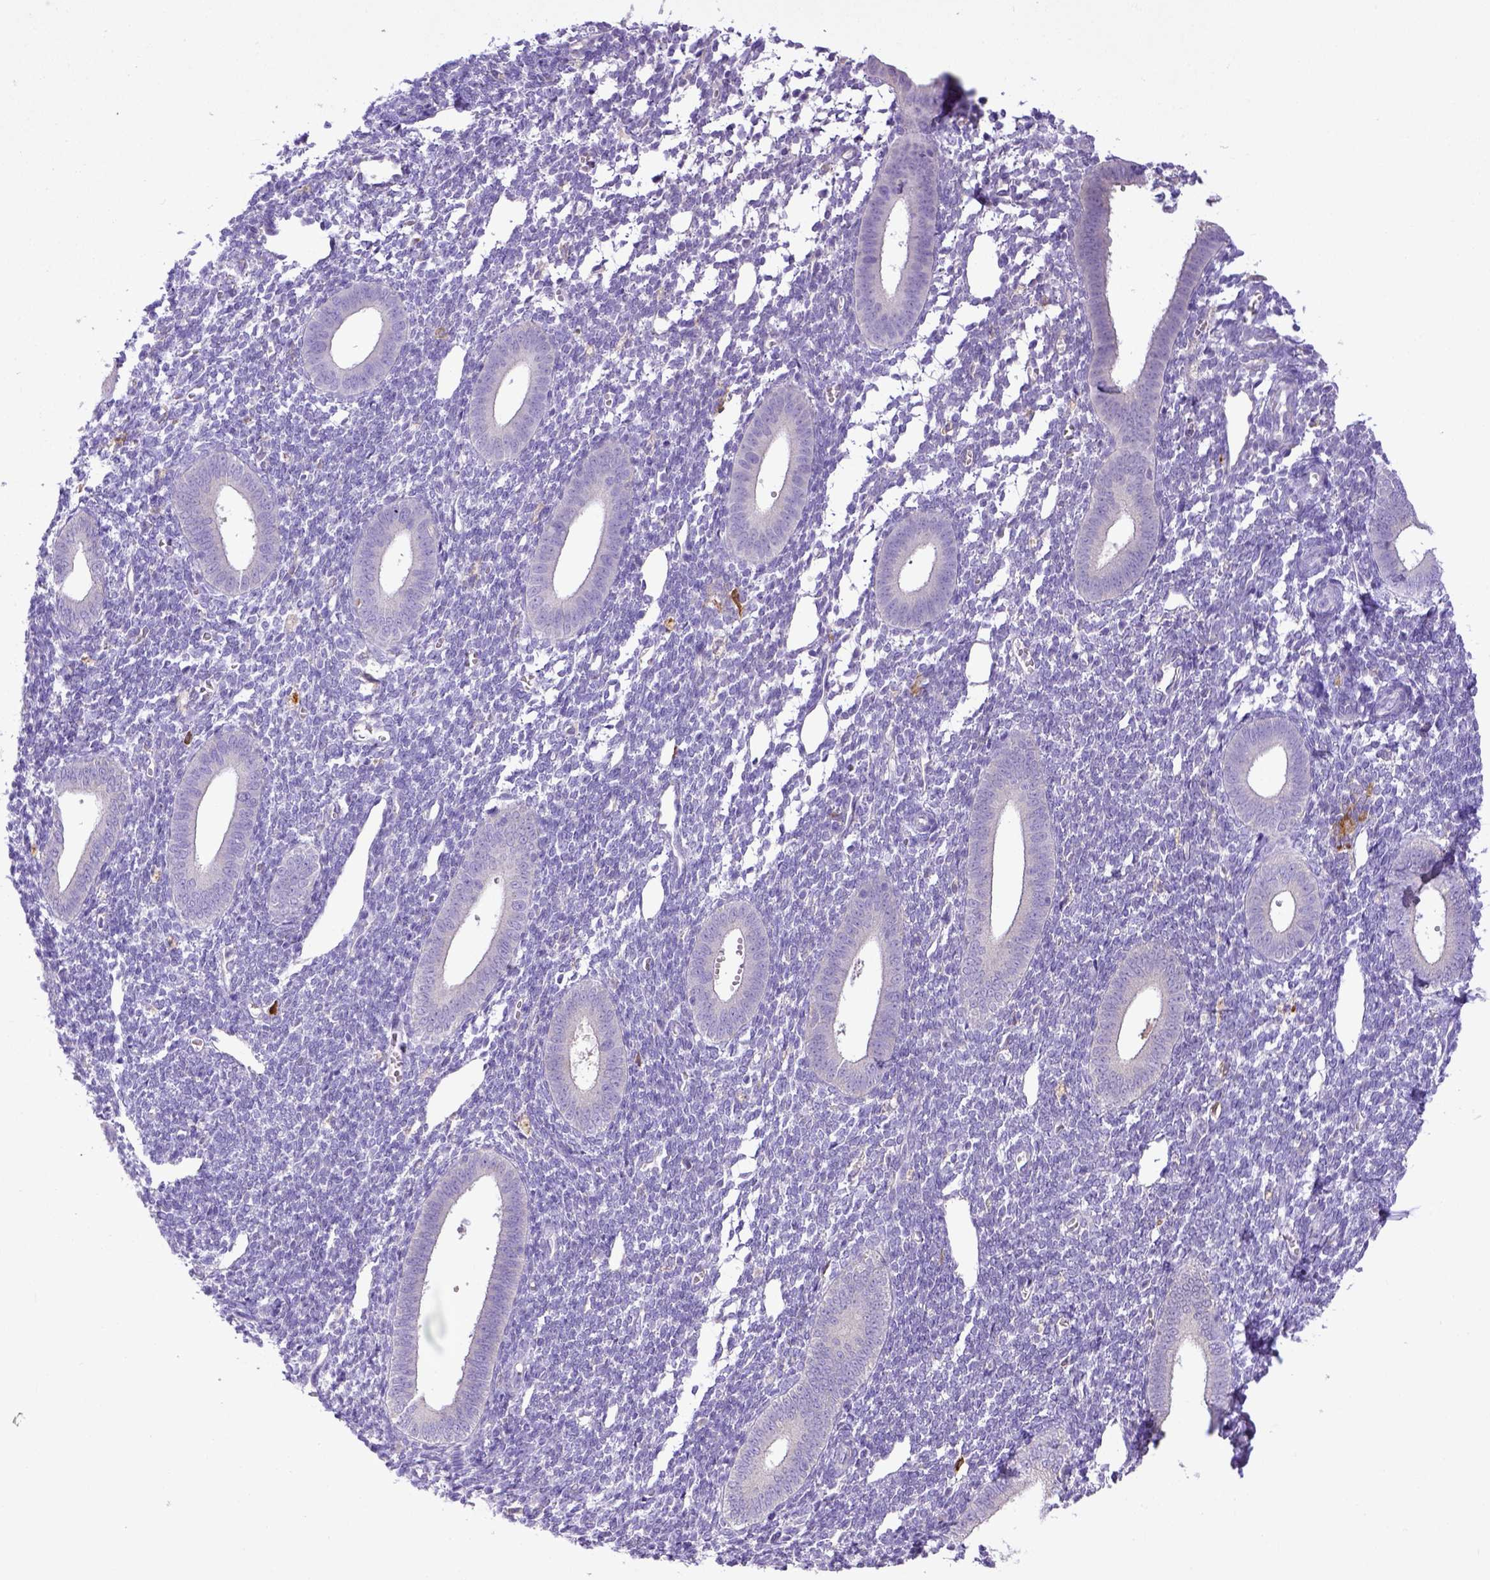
{"staining": {"intensity": "negative", "quantity": "none", "location": "none"}, "tissue": "endometrium", "cell_type": "Cells in endometrial stroma", "image_type": "normal", "snomed": [{"axis": "morphology", "description": "Normal tissue, NOS"}, {"axis": "topography", "description": "Endometrium"}], "caption": "Immunohistochemistry image of normal endometrium: endometrium stained with DAB (3,3'-diaminobenzidine) displays no significant protein expression in cells in endometrial stroma. (DAB IHC, high magnification).", "gene": "CD40", "patient": {"sex": "female", "age": 25}}